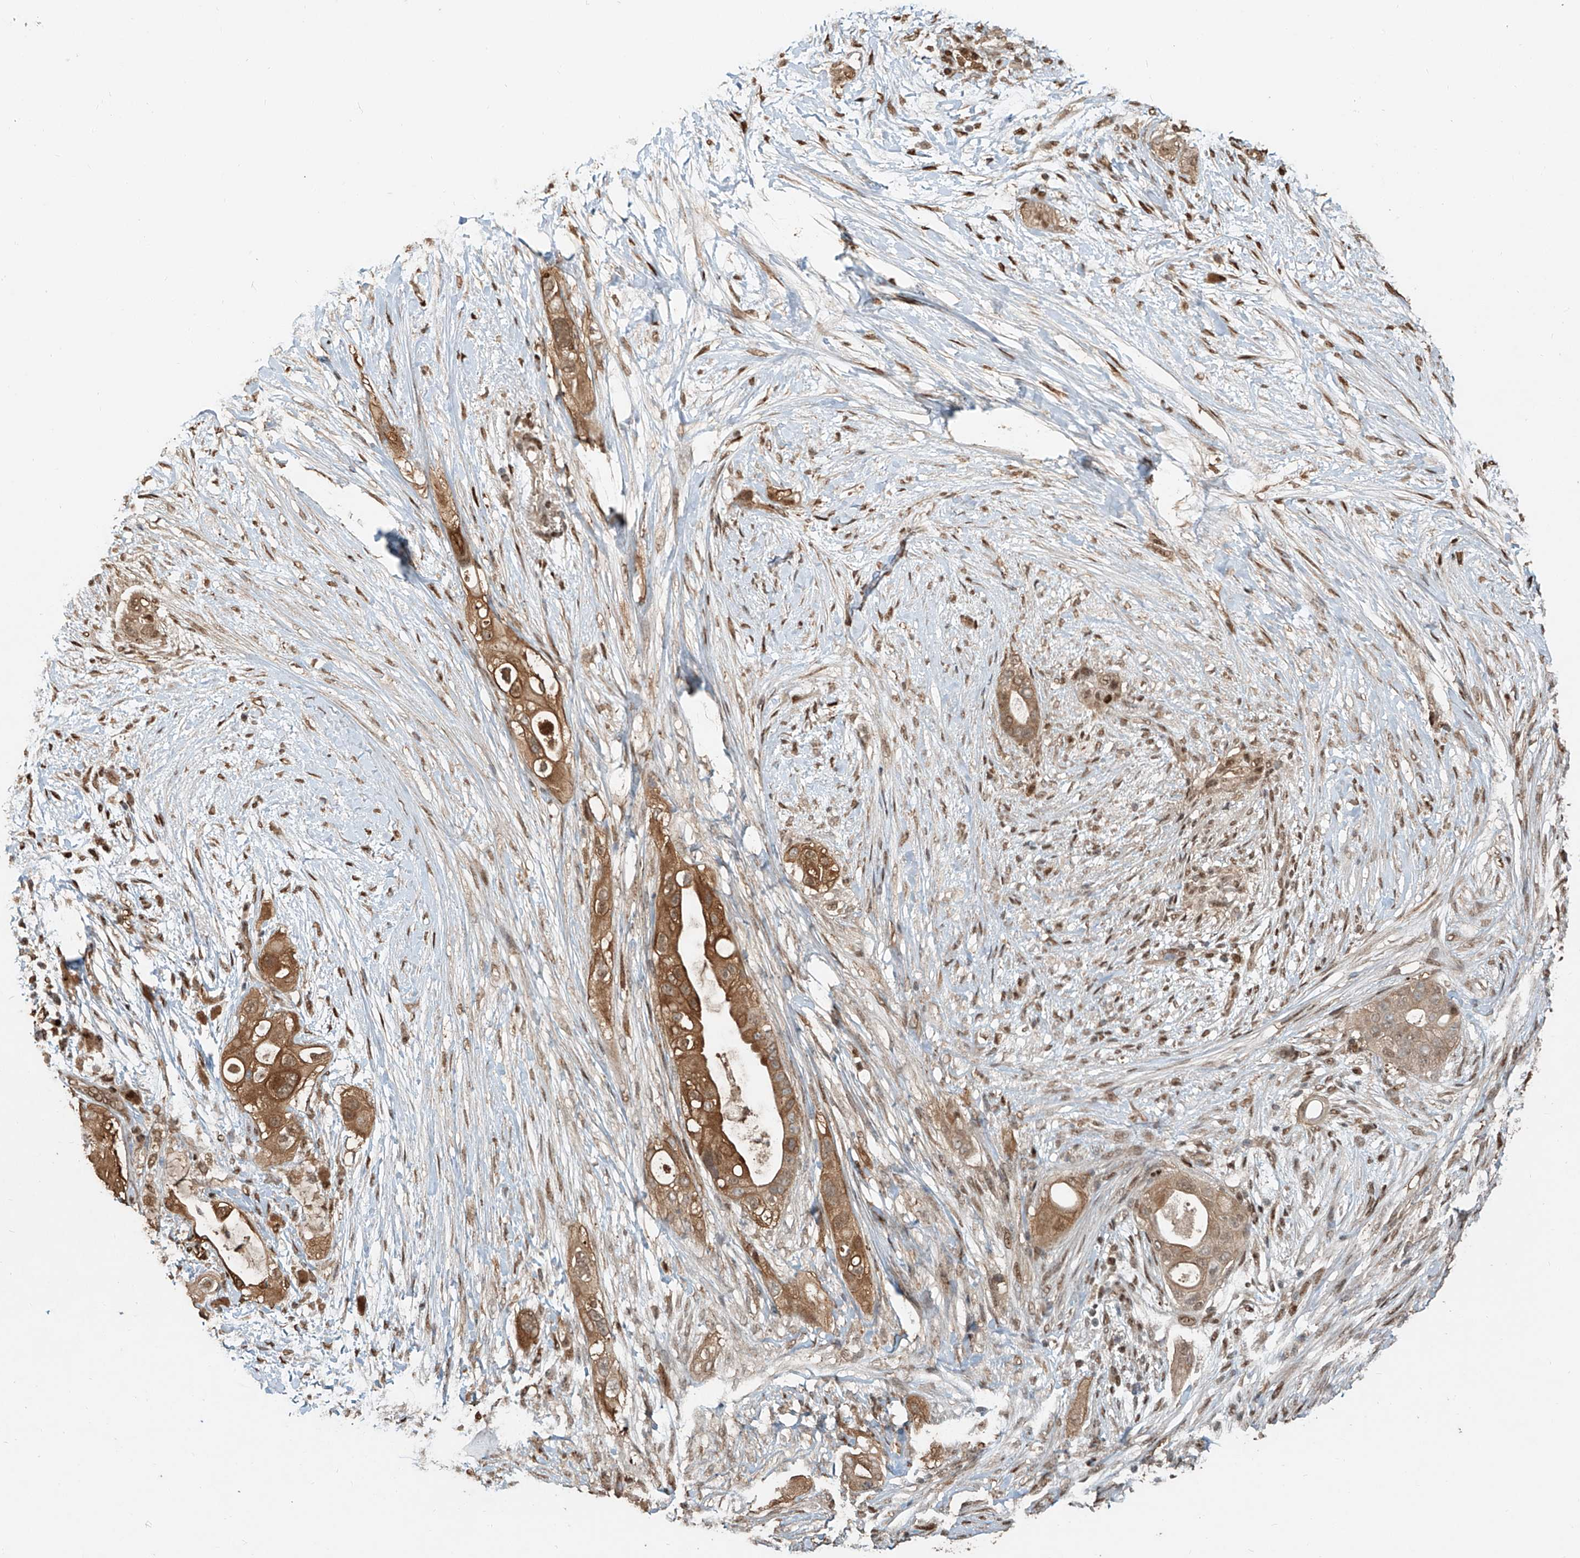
{"staining": {"intensity": "moderate", "quantity": ">75%", "location": "cytoplasmic/membranous"}, "tissue": "pancreatic cancer", "cell_type": "Tumor cells", "image_type": "cancer", "snomed": [{"axis": "morphology", "description": "Adenocarcinoma, NOS"}, {"axis": "topography", "description": "Pancreas"}], "caption": "Adenocarcinoma (pancreatic) was stained to show a protein in brown. There is medium levels of moderate cytoplasmic/membranous staining in approximately >75% of tumor cells.", "gene": "RMND1", "patient": {"sex": "male", "age": 53}}